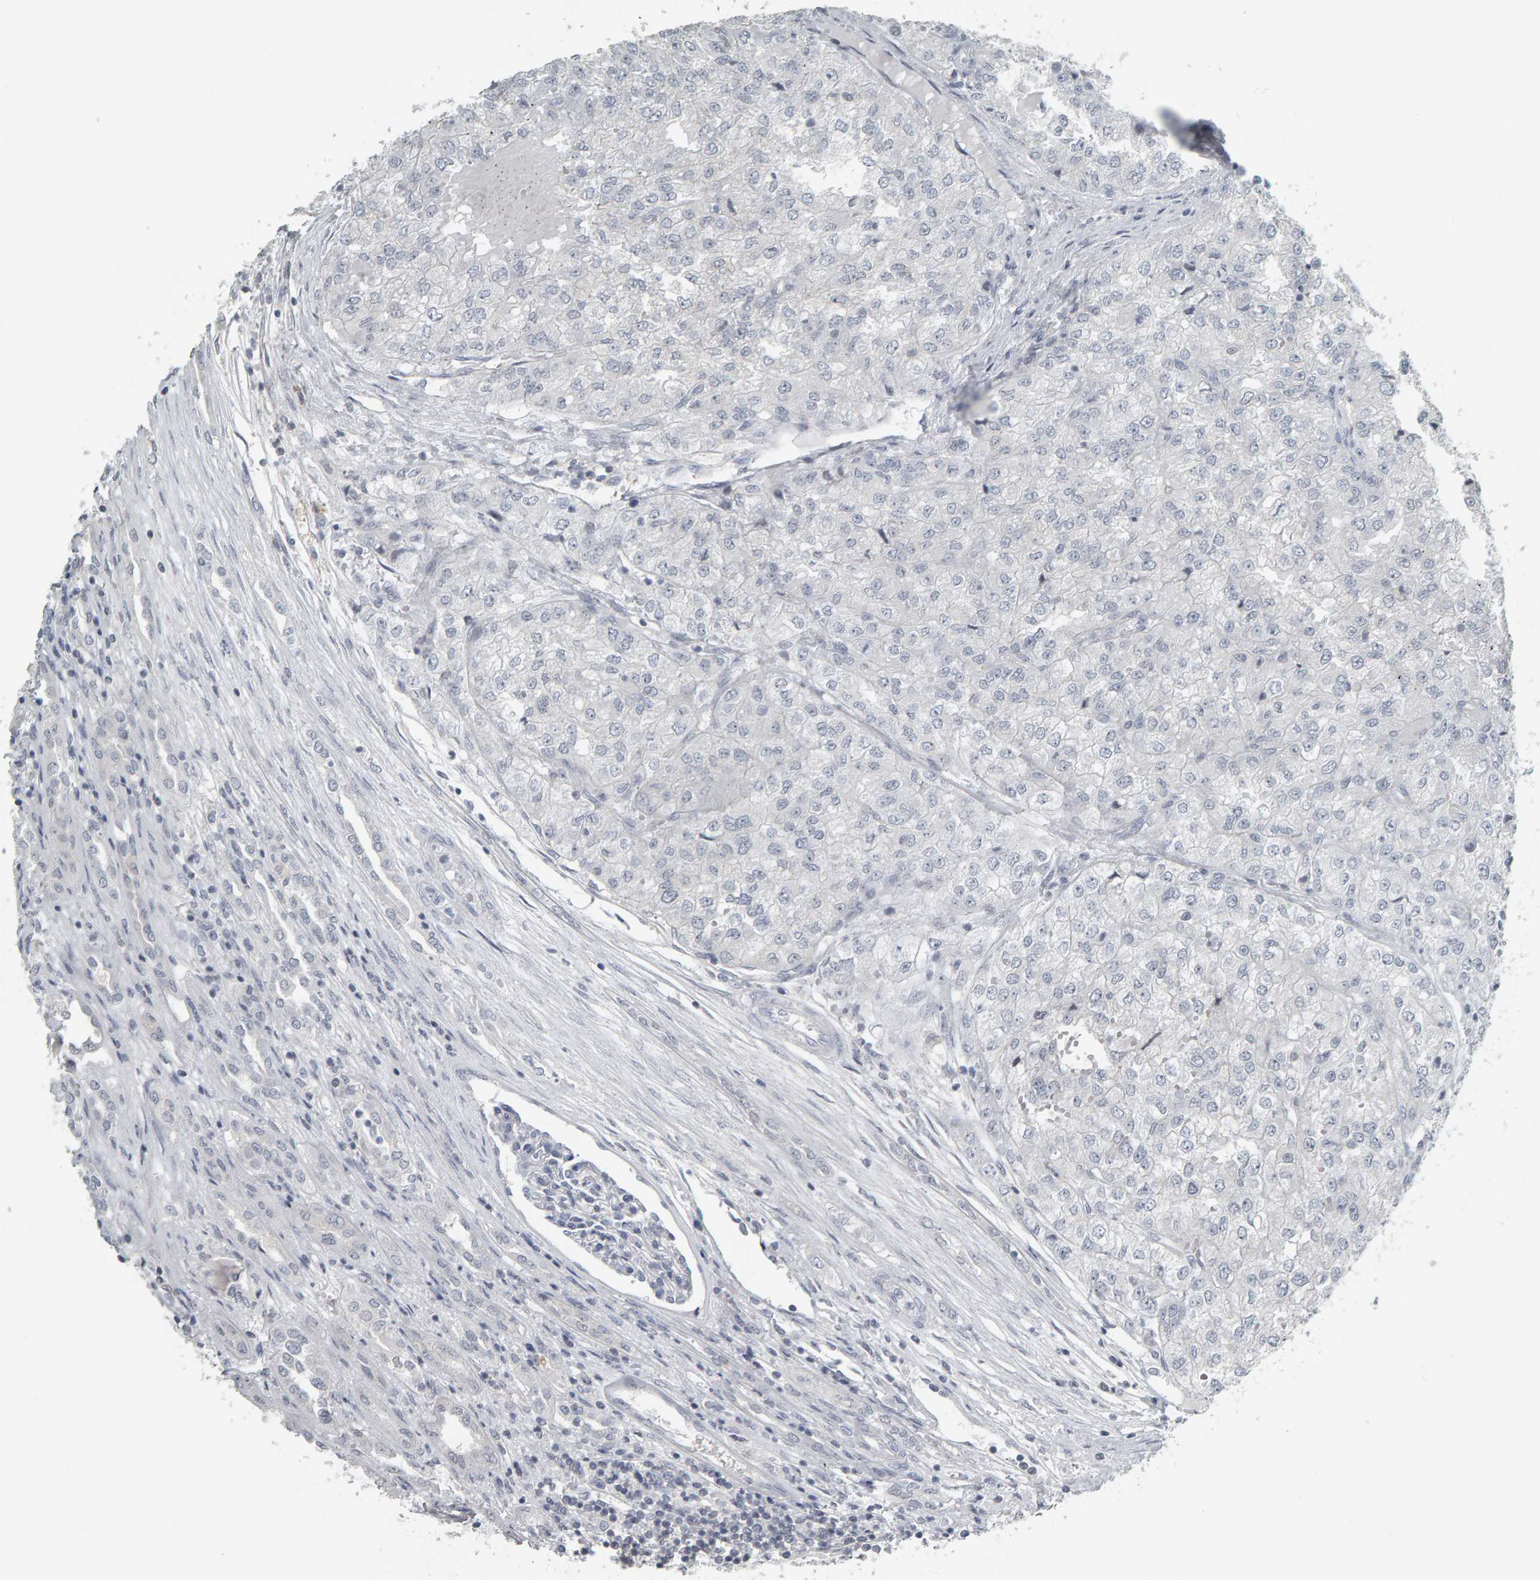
{"staining": {"intensity": "negative", "quantity": "none", "location": "none"}, "tissue": "renal cancer", "cell_type": "Tumor cells", "image_type": "cancer", "snomed": [{"axis": "morphology", "description": "Adenocarcinoma, NOS"}, {"axis": "topography", "description": "Kidney"}], "caption": "An immunohistochemistry micrograph of renal cancer (adenocarcinoma) is shown. There is no staining in tumor cells of renal cancer (adenocarcinoma).", "gene": "PYY", "patient": {"sex": "female", "age": 54}}